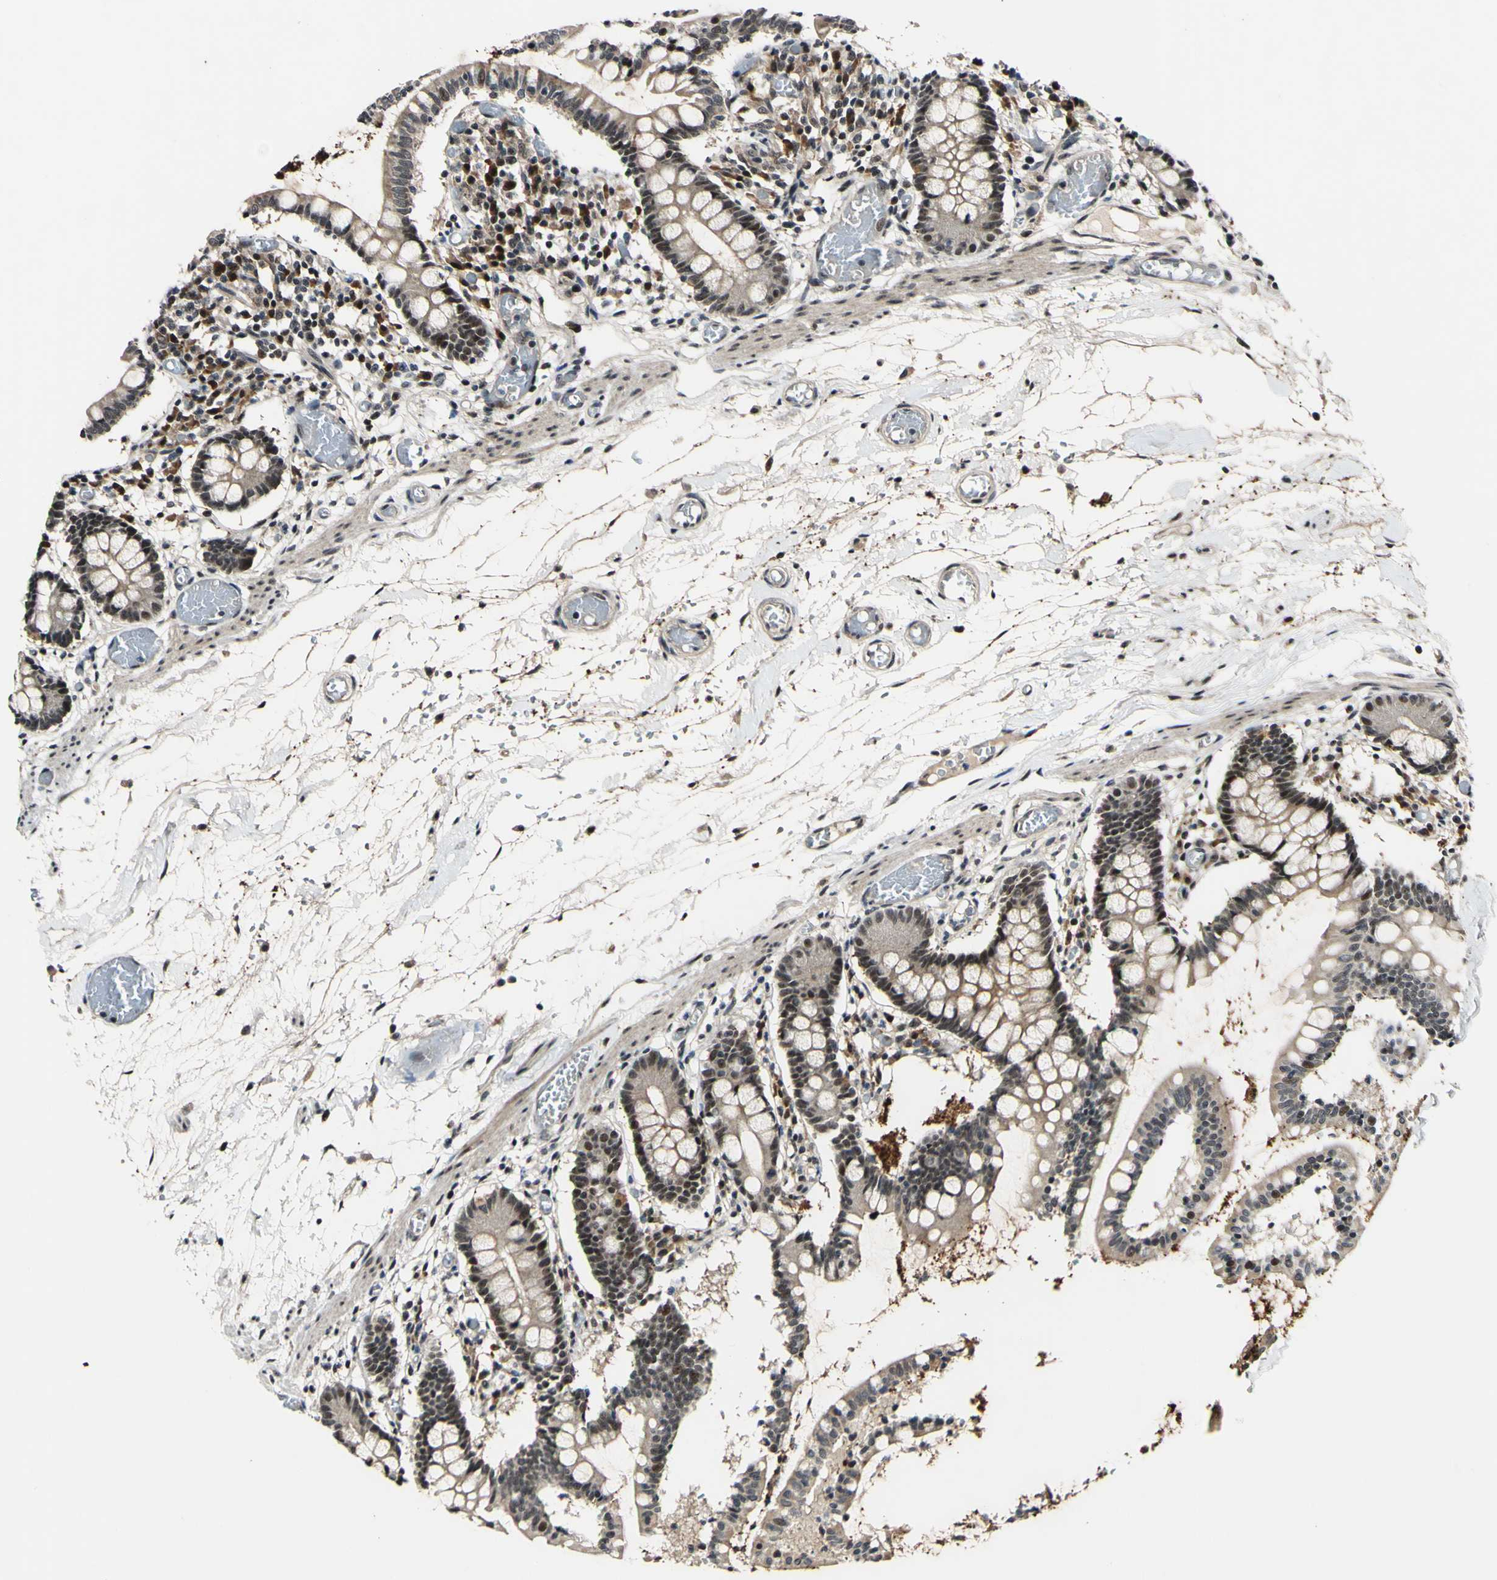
{"staining": {"intensity": "moderate", "quantity": "25%-75%", "location": "nuclear"}, "tissue": "small intestine", "cell_type": "Glandular cells", "image_type": "normal", "snomed": [{"axis": "morphology", "description": "Normal tissue, NOS"}, {"axis": "topography", "description": "Small intestine"}], "caption": "Immunohistochemical staining of unremarkable human small intestine demonstrates 25%-75% levels of moderate nuclear protein expression in about 25%-75% of glandular cells.", "gene": "POLR2F", "patient": {"sex": "female", "age": 61}}